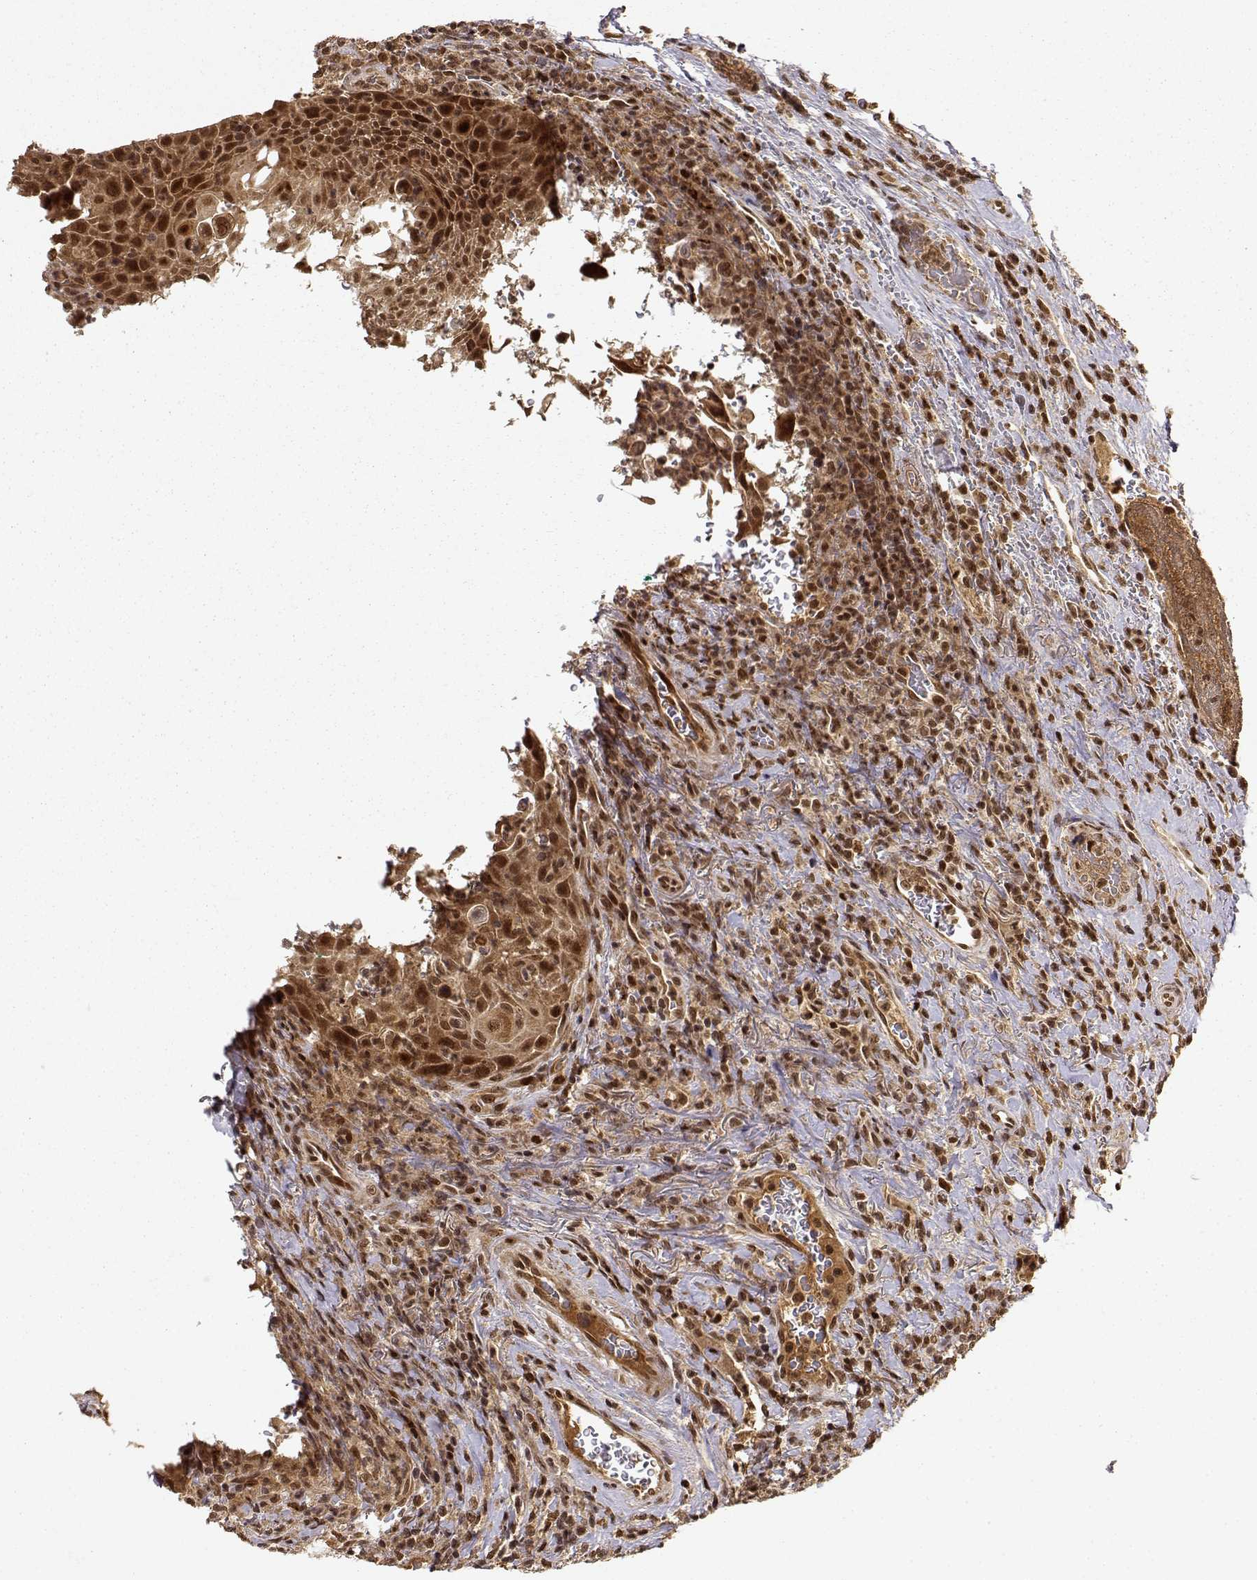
{"staining": {"intensity": "strong", "quantity": ">75%", "location": "cytoplasmic/membranous,nuclear"}, "tissue": "head and neck cancer", "cell_type": "Tumor cells", "image_type": "cancer", "snomed": [{"axis": "morphology", "description": "Squamous cell carcinoma, NOS"}, {"axis": "topography", "description": "Head-Neck"}], "caption": "Human head and neck cancer stained for a protein (brown) demonstrates strong cytoplasmic/membranous and nuclear positive staining in about >75% of tumor cells.", "gene": "MAEA", "patient": {"sex": "male", "age": 69}}